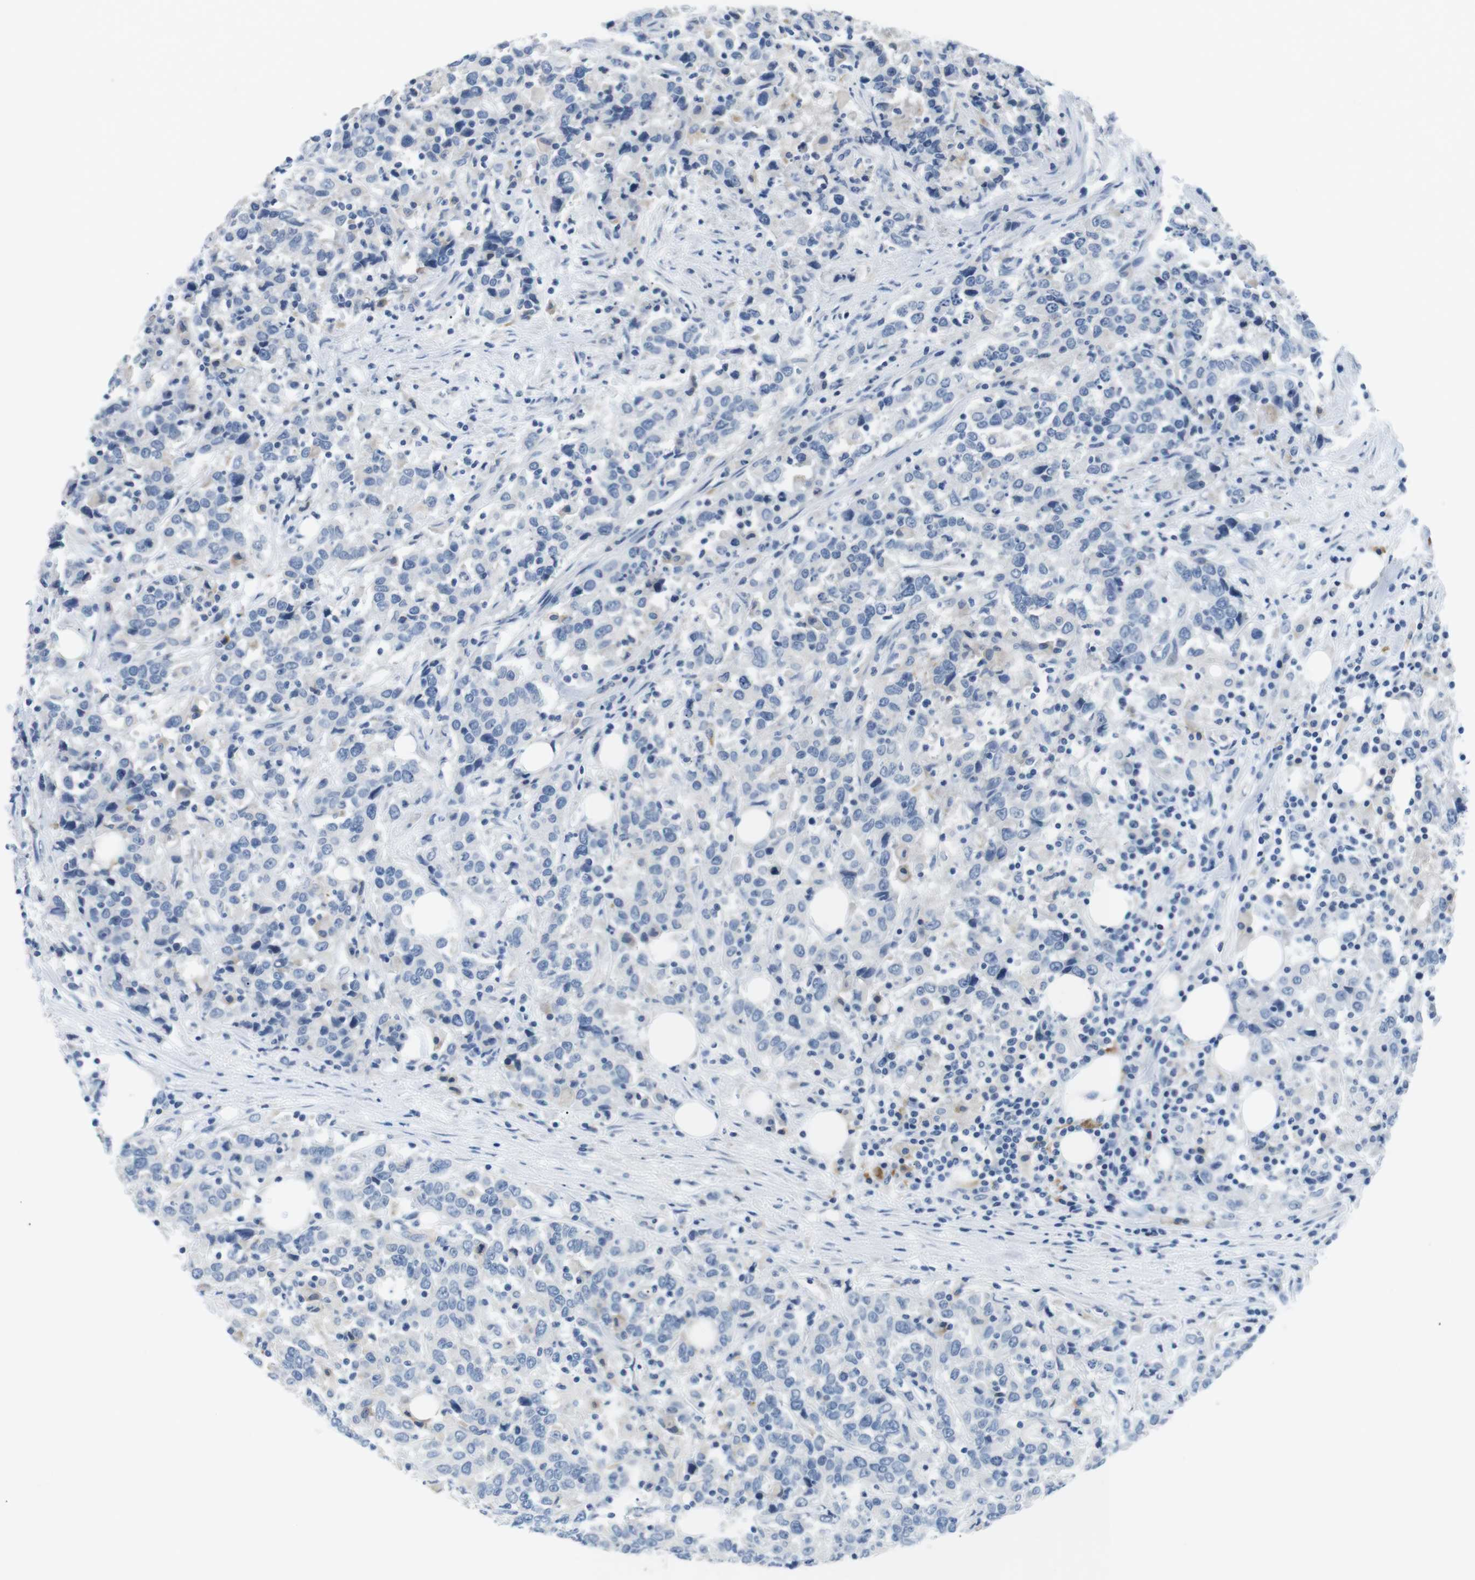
{"staining": {"intensity": "negative", "quantity": "none", "location": "none"}, "tissue": "urothelial cancer", "cell_type": "Tumor cells", "image_type": "cancer", "snomed": [{"axis": "morphology", "description": "Urothelial carcinoma, High grade"}, {"axis": "topography", "description": "Urinary bladder"}], "caption": "Protein analysis of urothelial carcinoma (high-grade) shows no significant expression in tumor cells.", "gene": "FCGRT", "patient": {"sex": "male", "age": 61}}